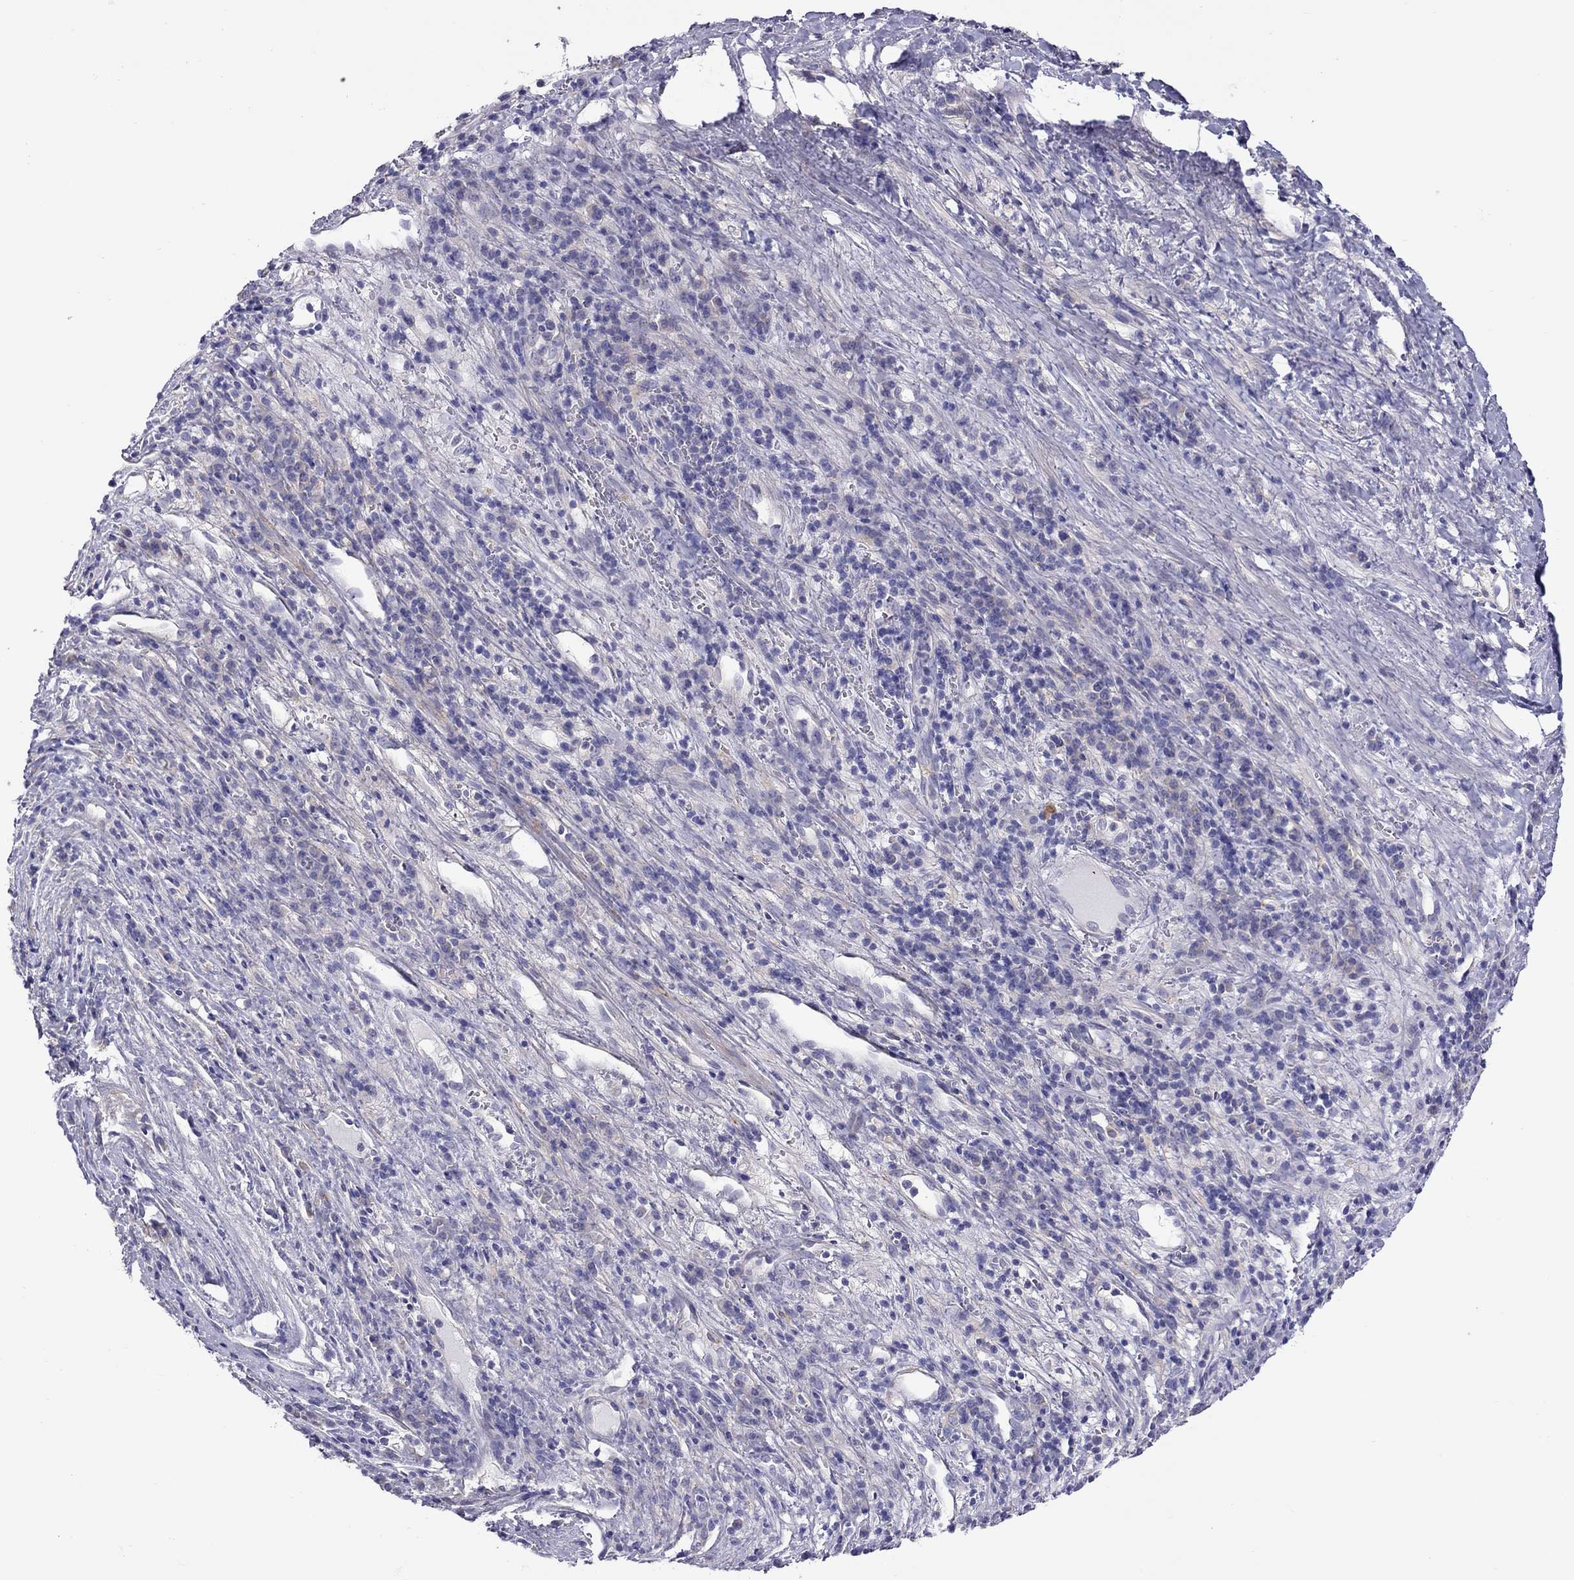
{"staining": {"intensity": "negative", "quantity": "none", "location": "none"}, "tissue": "liver cancer", "cell_type": "Tumor cells", "image_type": "cancer", "snomed": [{"axis": "morphology", "description": "Carcinoma, Hepatocellular, NOS"}, {"axis": "topography", "description": "Liver"}], "caption": "The image exhibits no staining of tumor cells in liver cancer.", "gene": "ALOX15B", "patient": {"sex": "female", "age": 60}}